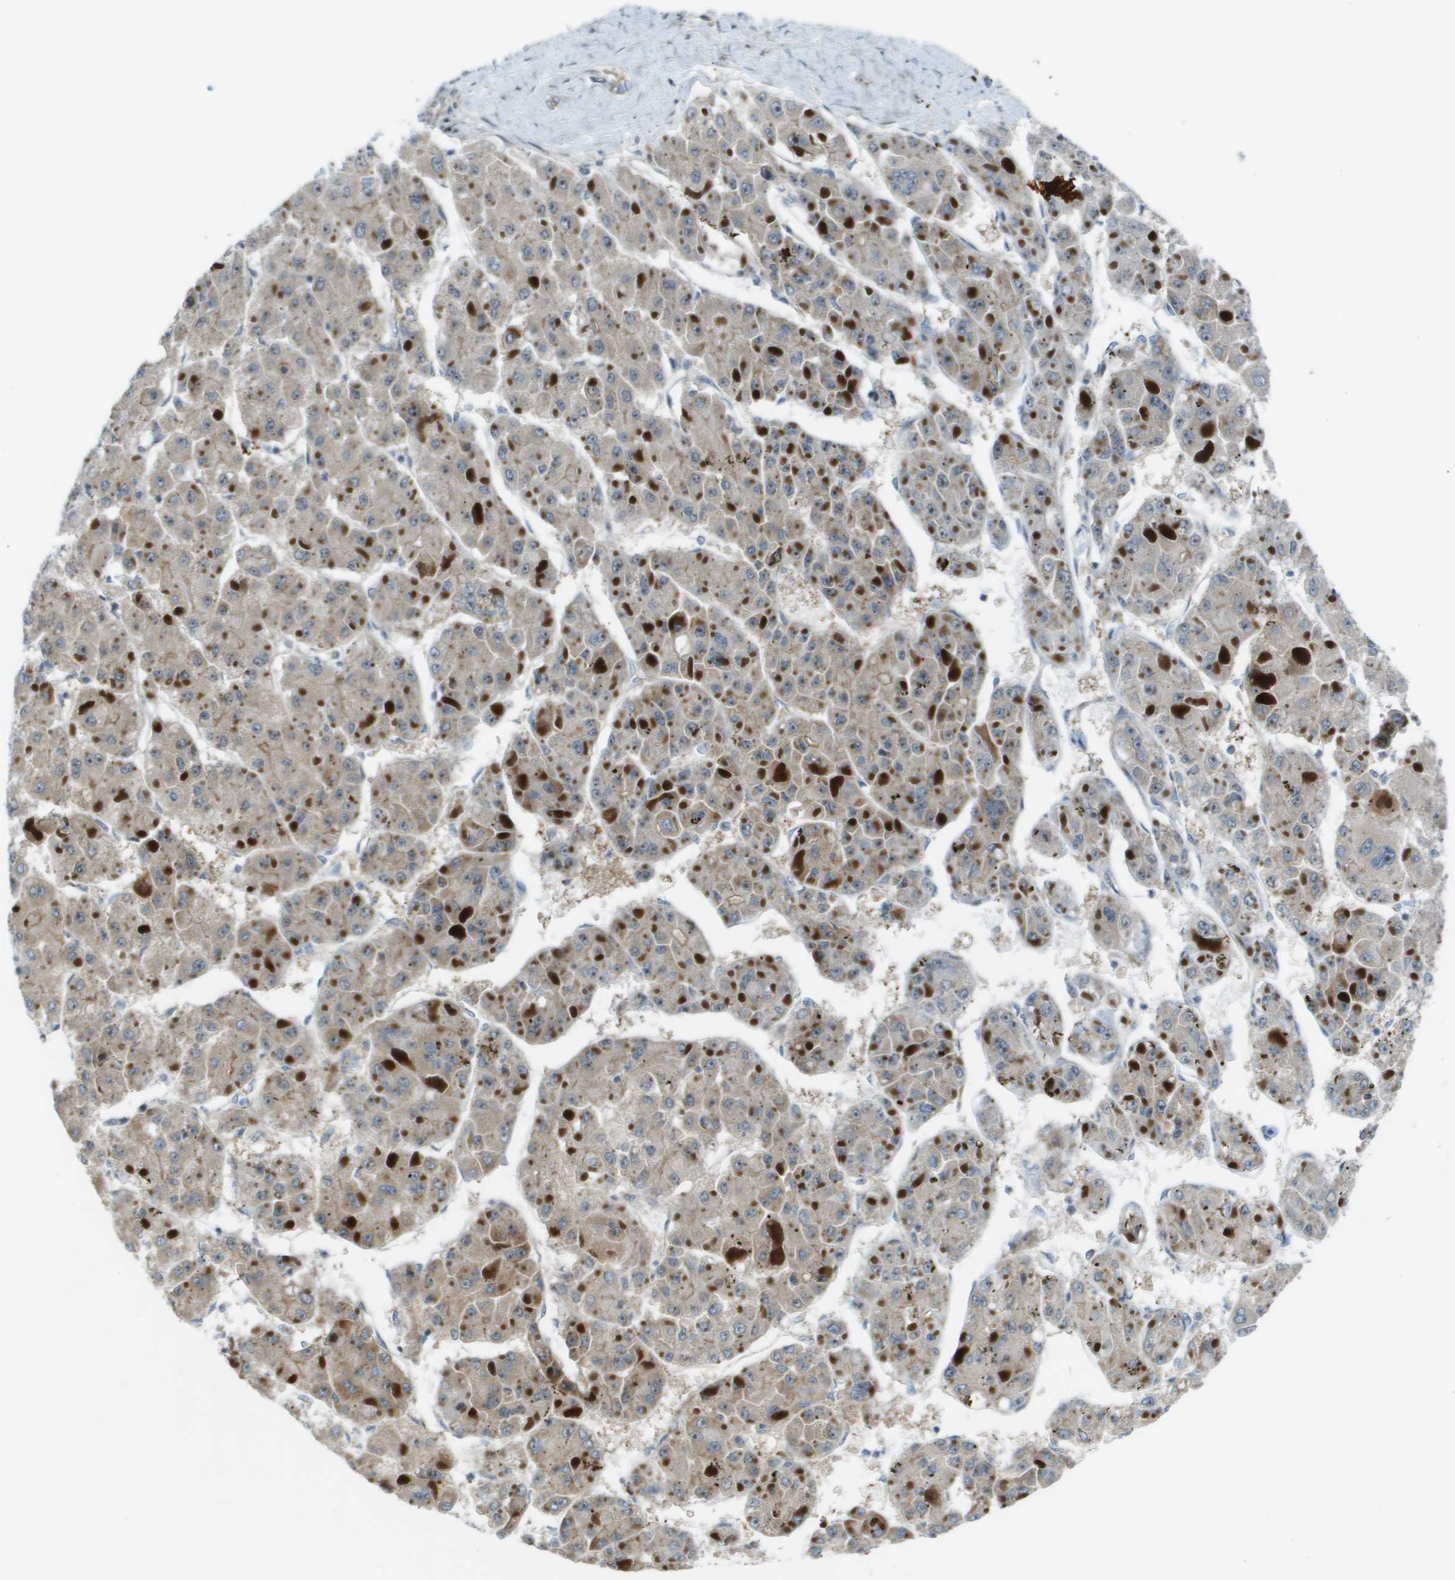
{"staining": {"intensity": "weak", "quantity": "25%-75%", "location": "cytoplasmic/membranous"}, "tissue": "liver cancer", "cell_type": "Tumor cells", "image_type": "cancer", "snomed": [{"axis": "morphology", "description": "Carcinoma, Hepatocellular, NOS"}, {"axis": "topography", "description": "Liver"}], "caption": "Hepatocellular carcinoma (liver) was stained to show a protein in brown. There is low levels of weak cytoplasmic/membranous positivity in approximately 25%-75% of tumor cells.", "gene": "MGAT3", "patient": {"sex": "female", "age": 73}}